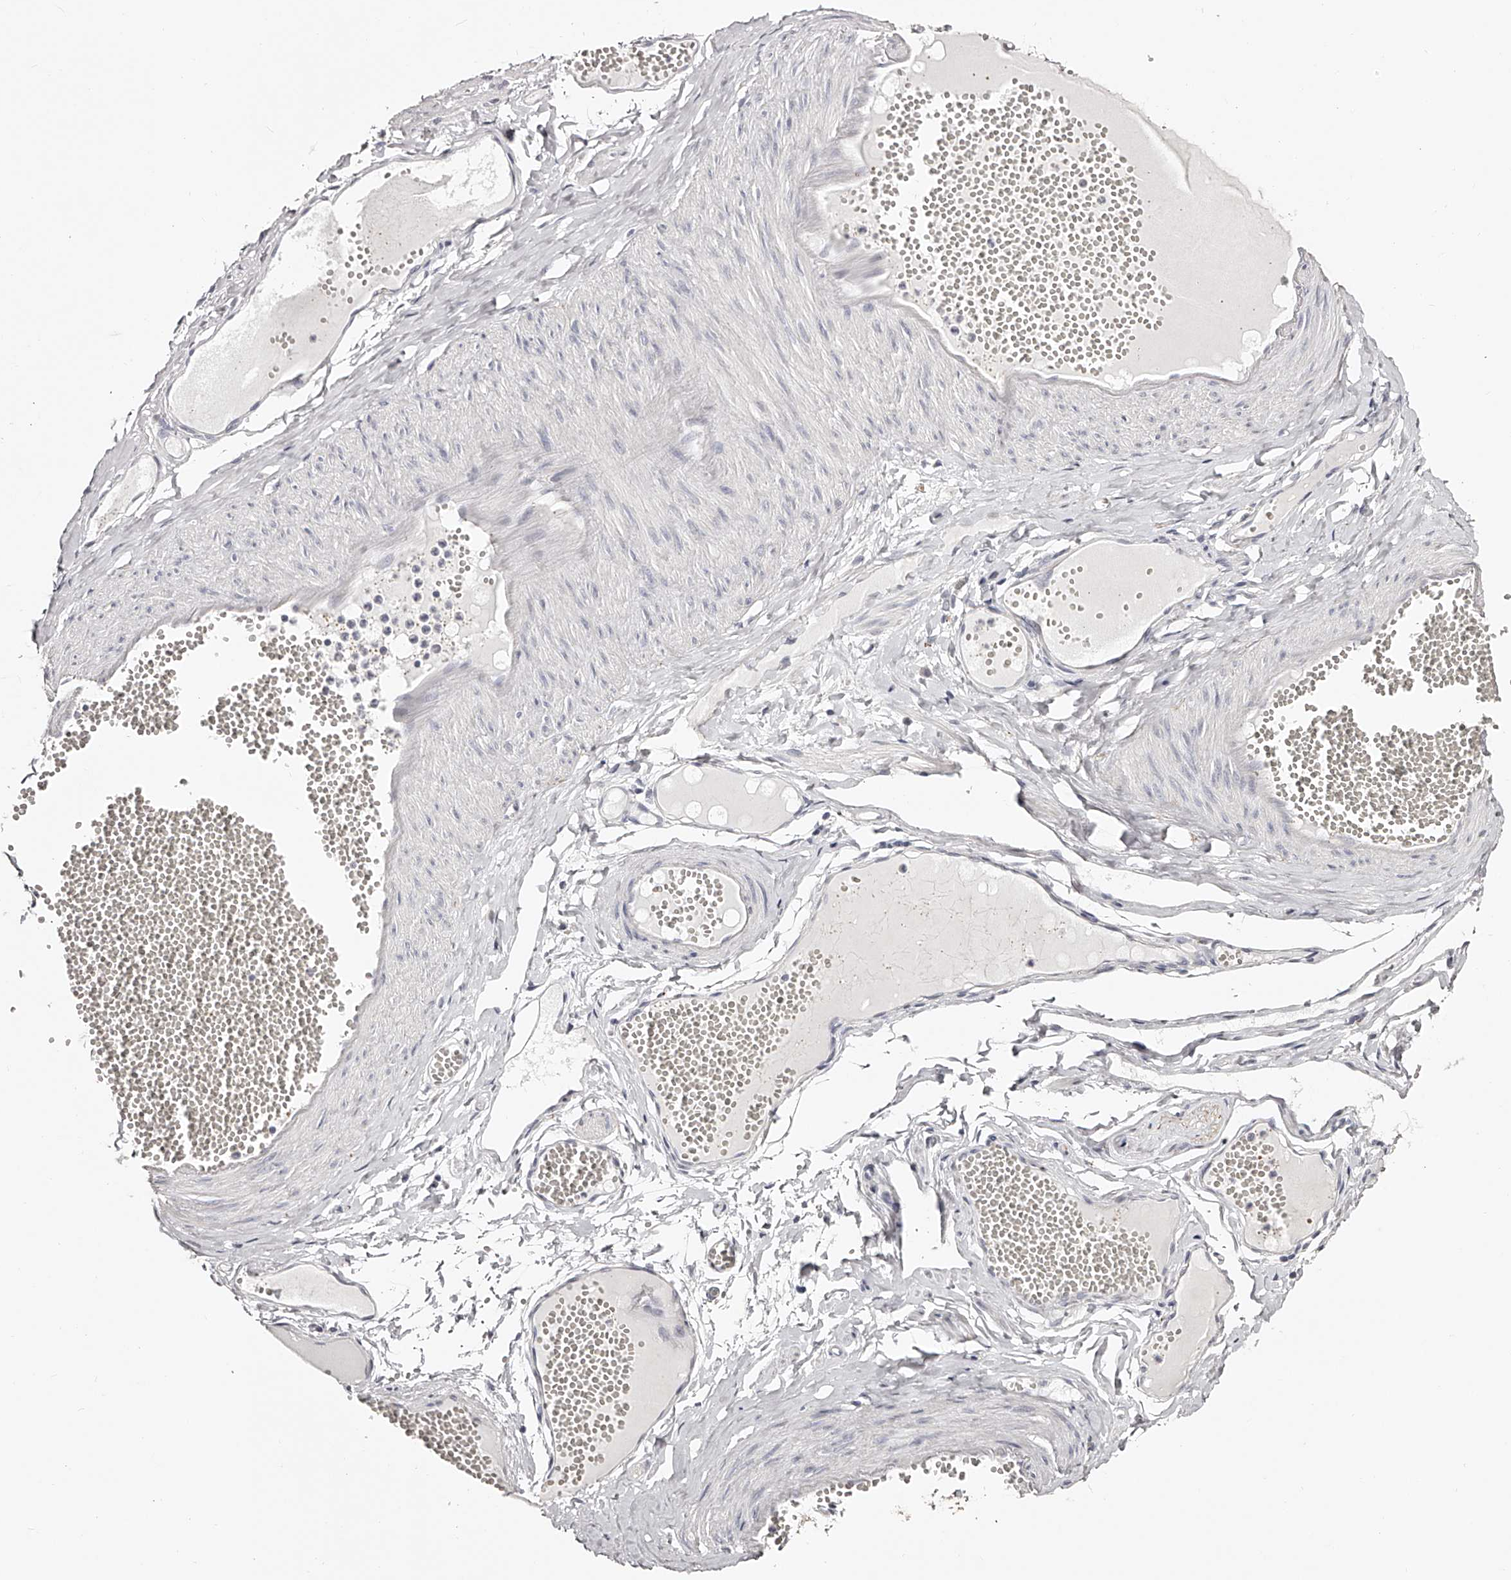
{"staining": {"intensity": "weak", "quantity": "25%-75%", "location": "cytoplasmic/membranous"}, "tissue": "adipose tissue", "cell_type": "Adipocytes", "image_type": "normal", "snomed": [{"axis": "morphology", "description": "Normal tissue, NOS"}, {"axis": "topography", "description": "Smooth muscle"}, {"axis": "topography", "description": "Peripheral nerve tissue"}], "caption": "A brown stain highlights weak cytoplasmic/membranous staining of a protein in adipocytes of benign human adipose tissue. The protein of interest is shown in brown color, while the nuclei are stained blue.", "gene": "SLC35D3", "patient": {"sex": "female", "age": 39}}